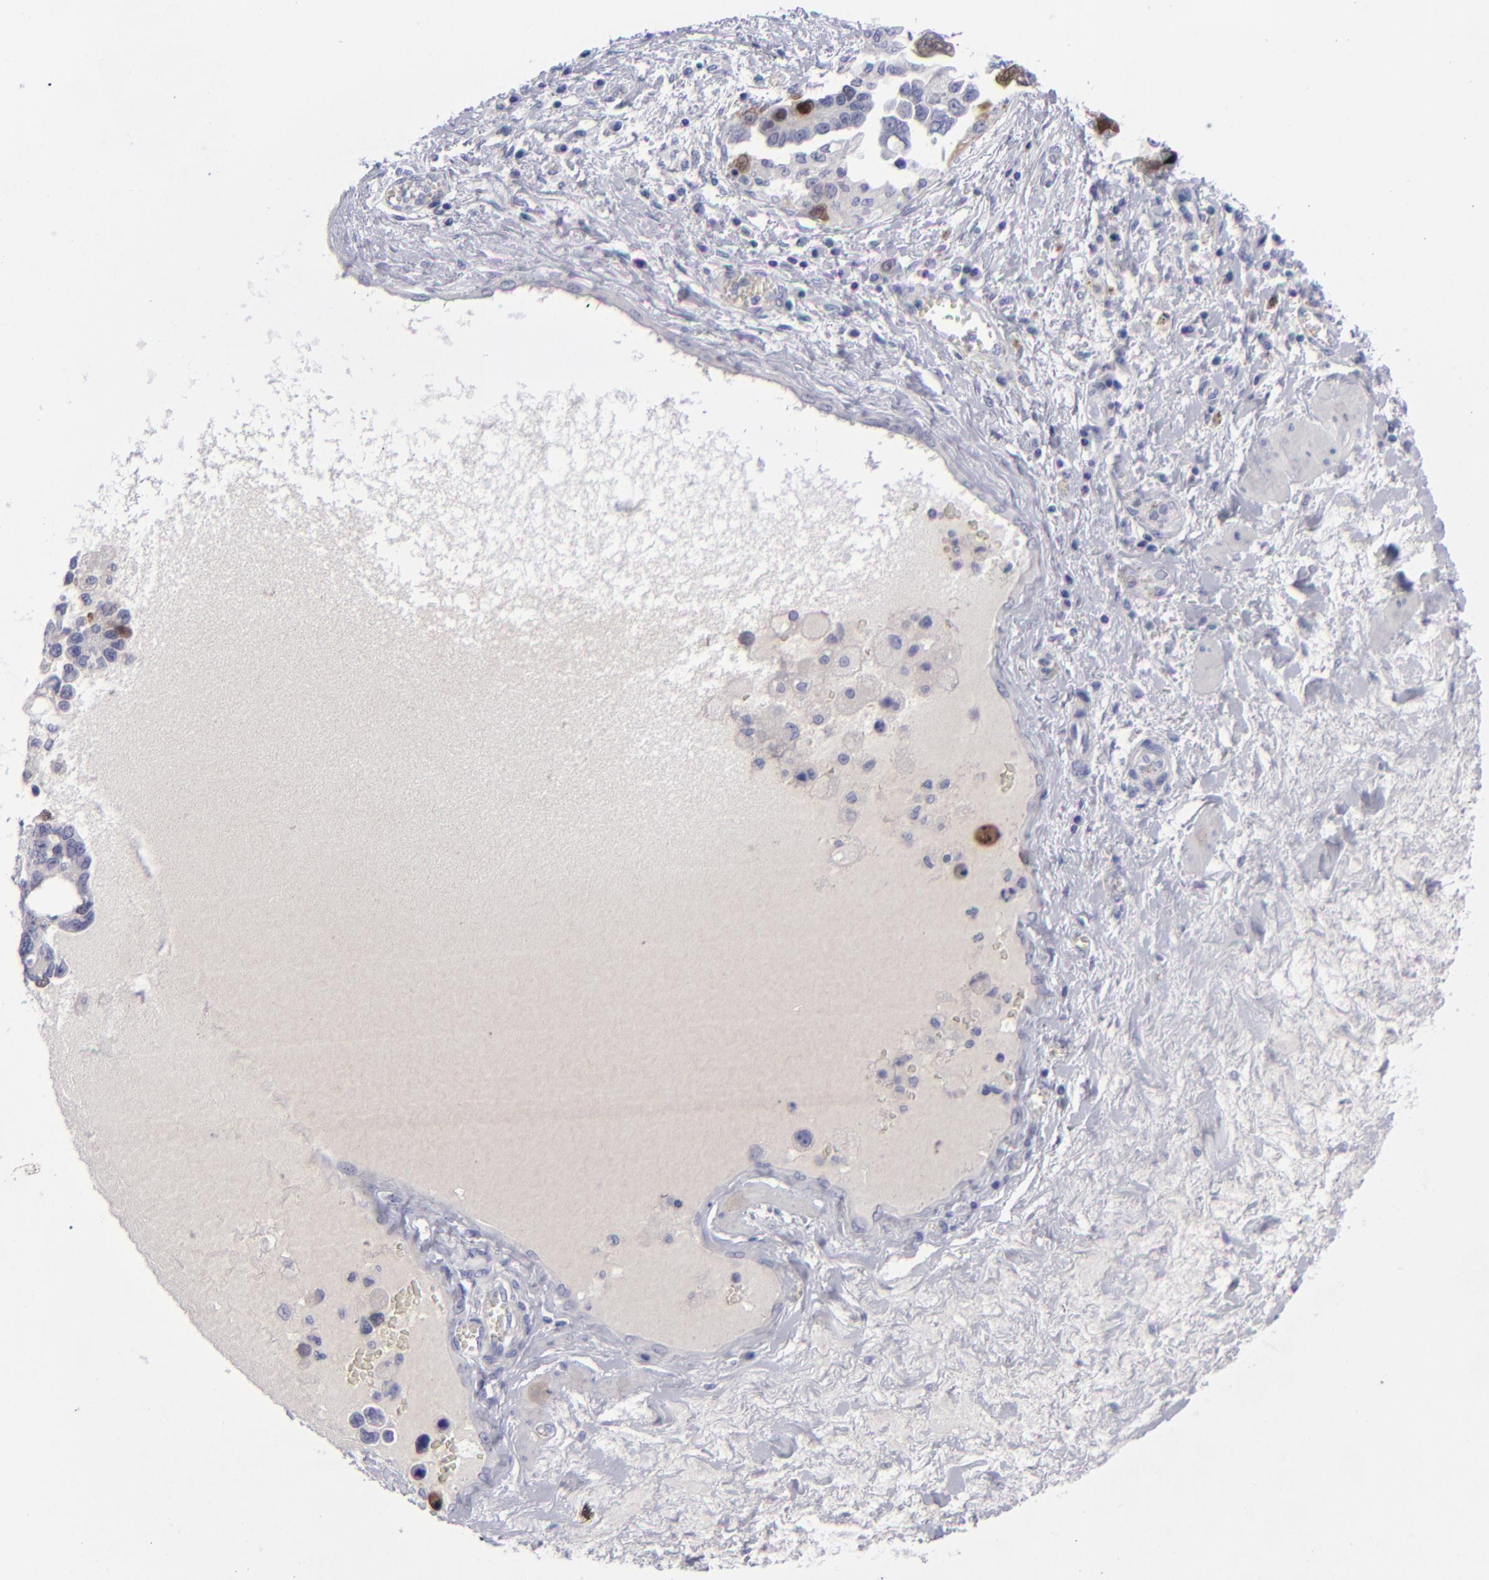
{"staining": {"intensity": "moderate", "quantity": "<25%", "location": "cytoplasmic/membranous,nuclear"}, "tissue": "ovarian cancer", "cell_type": "Tumor cells", "image_type": "cancer", "snomed": [{"axis": "morphology", "description": "Cystadenocarcinoma, serous, NOS"}, {"axis": "topography", "description": "Ovary"}], "caption": "IHC photomicrograph of human ovarian cancer stained for a protein (brown), which reveals low levels of moderate cytoplasmic/membranous and nuclear positivity in about <25% of tumor cells.", "gene": "AURKA", "patient": {"sex": "female", "age": 63}}